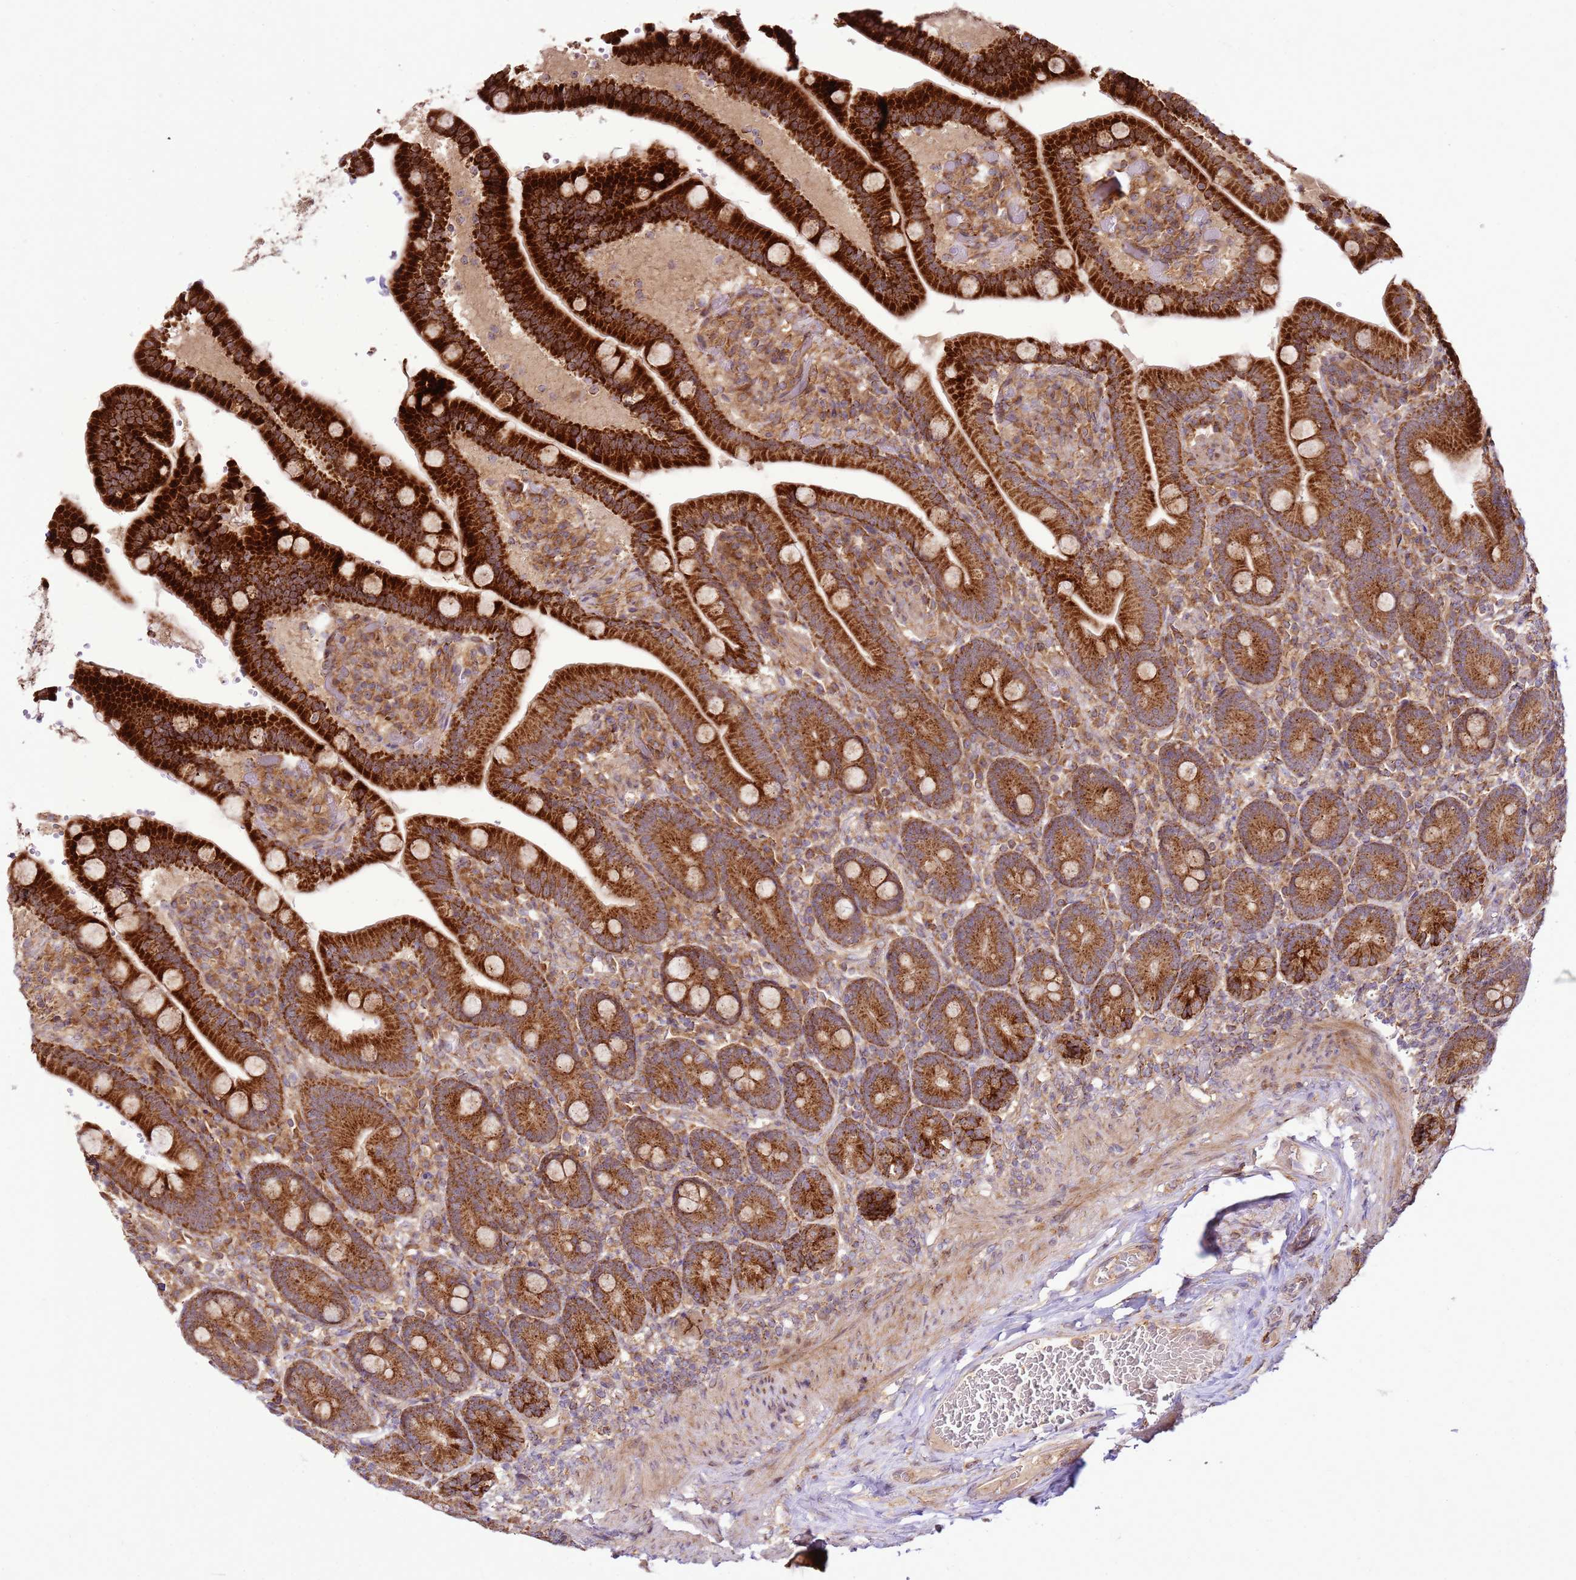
{"staining": {"intensity": "strong", "quantity": ">75%", "location": "cytoplasmic/membranous"}, "tissue": "duodenum", "cell_type": "Glandular cells", "image_type": "normal", "snomed": [{"axis": "morphology", "description": "Normal tissue, NOS"}, {"axis": "topography", "description": "Duodenum"}], "caption": "This photomicrograph shows immunohistochemistry staining of unremarkable human duodenum, with high strong cytoplasmic/membranous staining in about >75% of glandular cells.", "gene": "RASA3", "patient": {"sex": "female", "age": 62}}